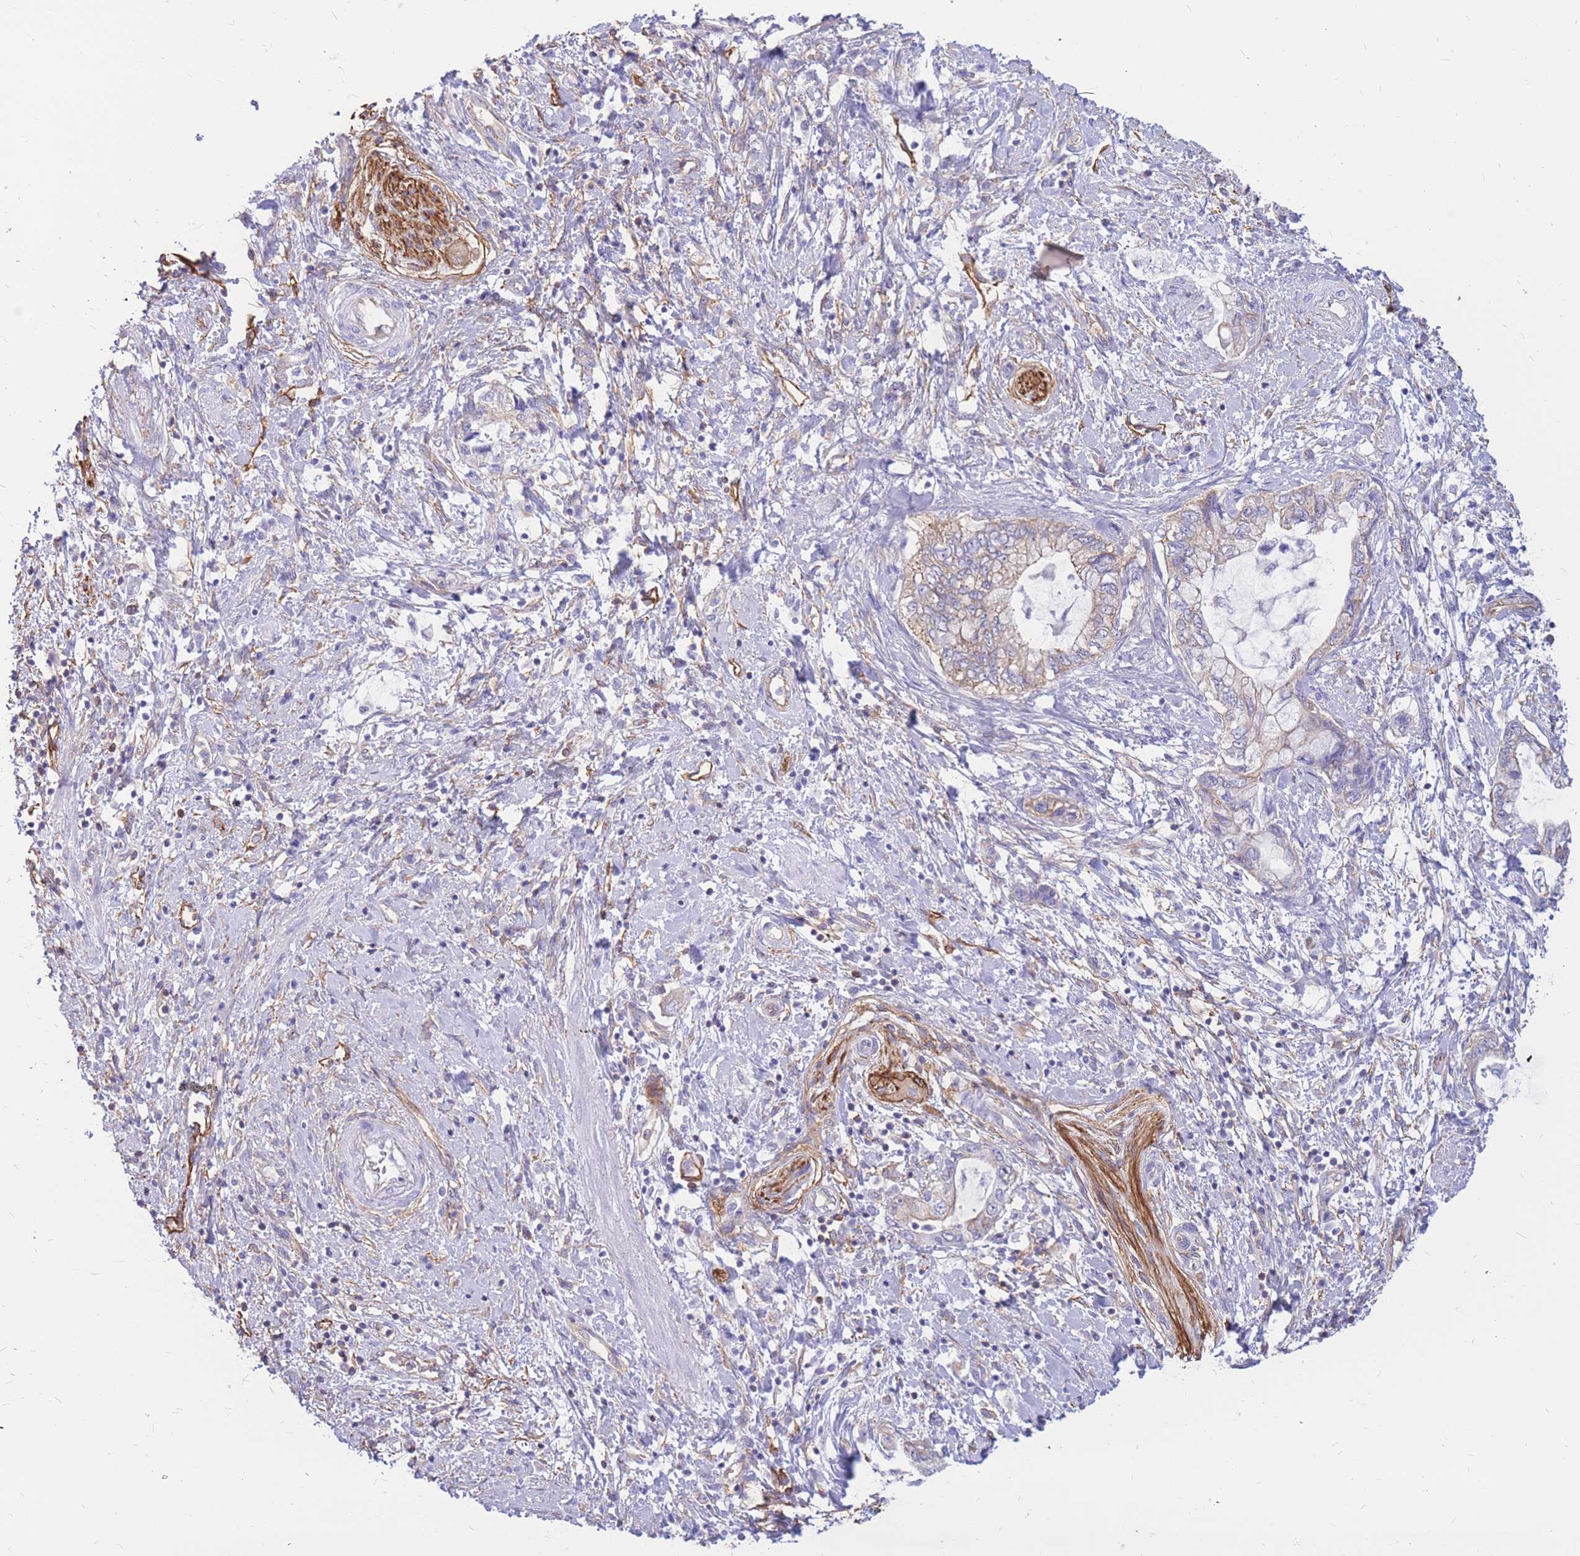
{"staining": {"intensity": "weak", "quantity": "25%-75%", "location": "cytoplasmic/membranous"}, "tissue": "pancreatic cancer", "cell_type": "Tumor cells", "image_type": "cancer", "snomed": [{"axis": "morphology", "description": "Adenocarcinoma, NOS"}, {"axis": "topography", "description": "Pancreas"}], "caption": "Immunohistochemical staining of pancreatic cancer (adenocarcinoma) exhibits weak cytoplasmic/membranous protein positivity in about 25%-75% of tumor cells.", "gene": "ADD2", "patient": {"sex": "female", "age": 73}}